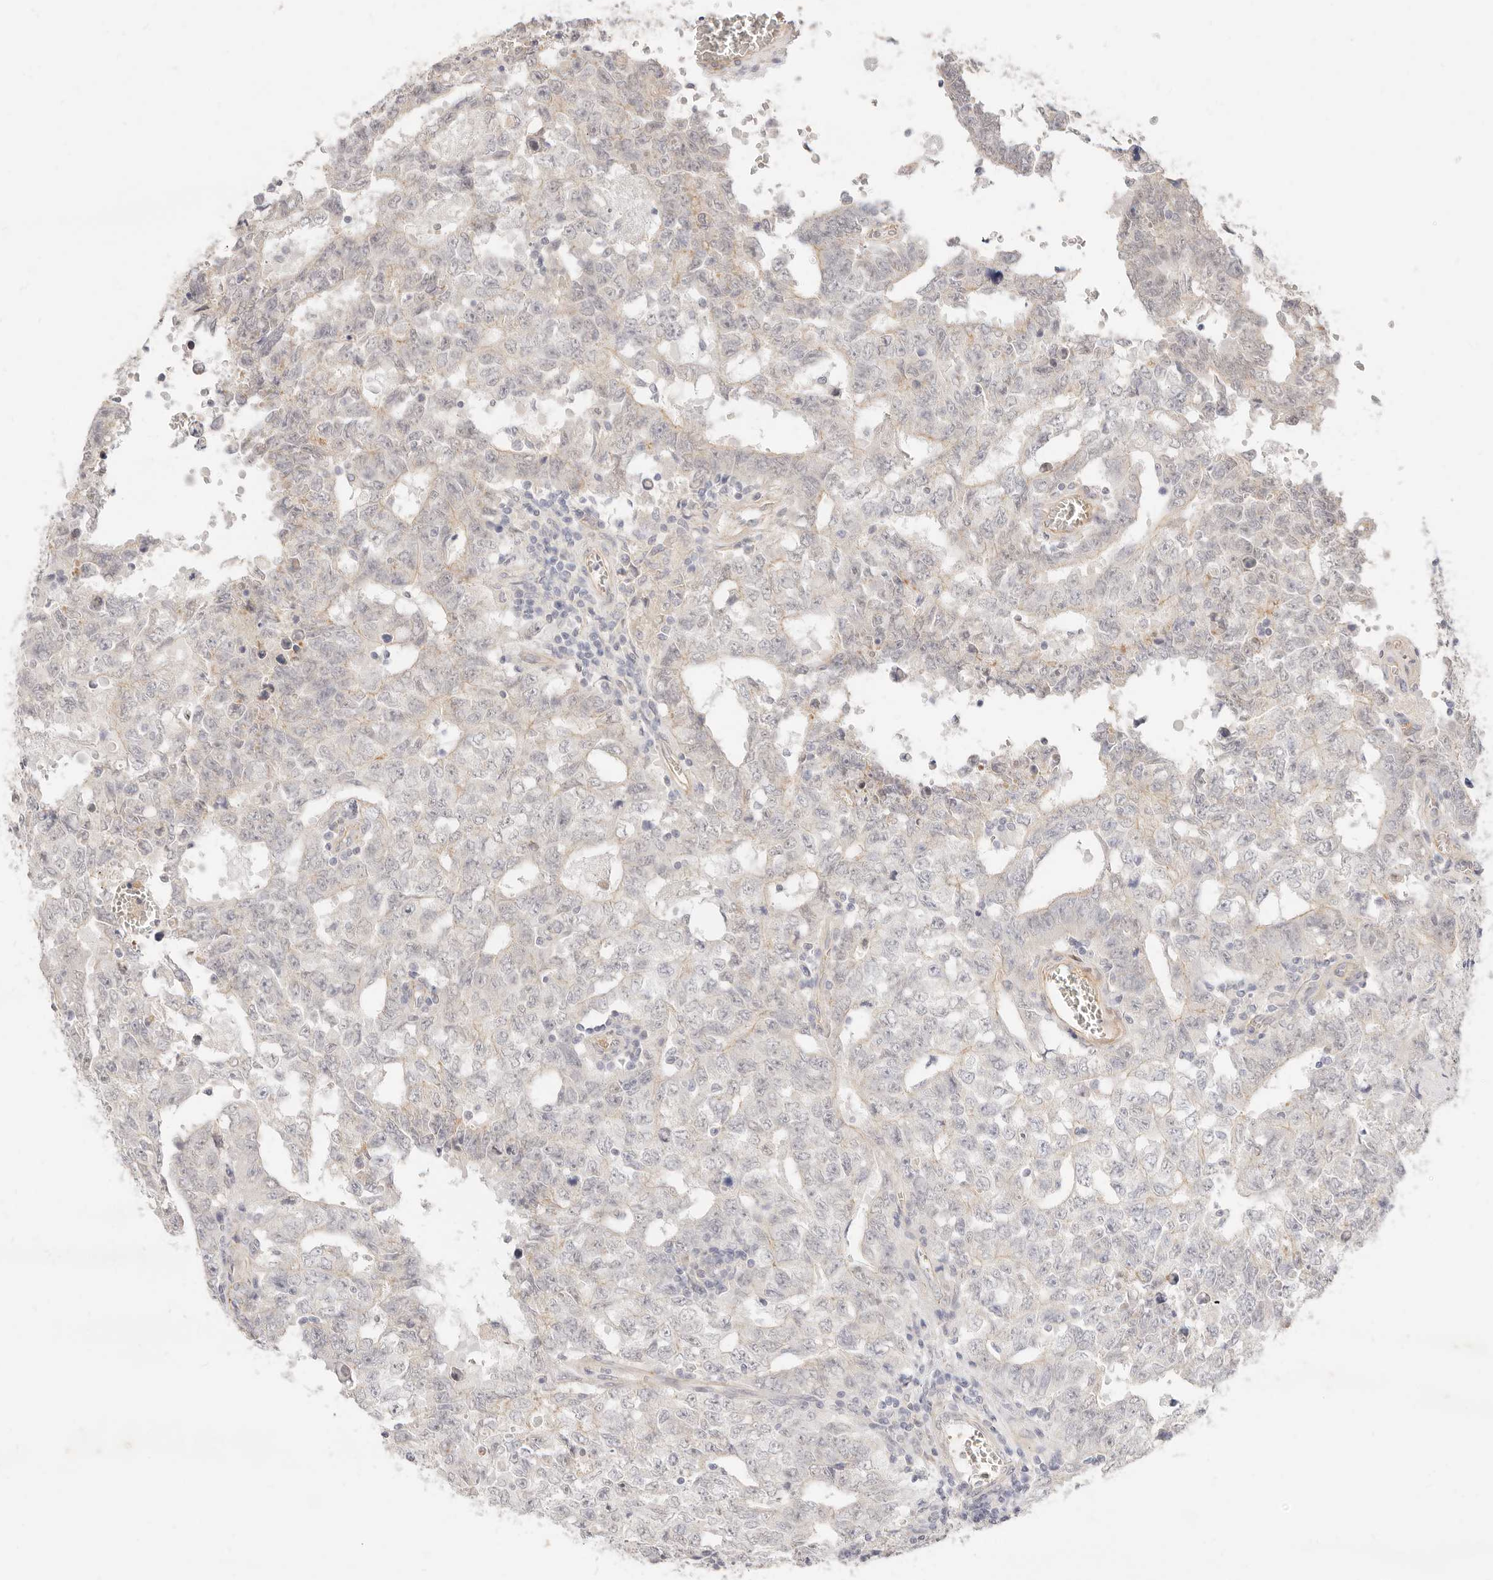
{"staining": {"intensity": "negative", "quantity": "none", "location": "none"}, "tissue": "testis cancer", "cell_type": "Tumor cells", "image_type": "cancer", "snomed": [{"axis": "morphology", "description": "Carcinoma, Embryonal, NOS"}, {"axis": "topography", "description": "Testis"}], "caption": "There is no significant staining in tumor cells of embryonal carcinoma (testis).", "gene": "UBXN10", "patient": {"sex": "male", "age": 26}}